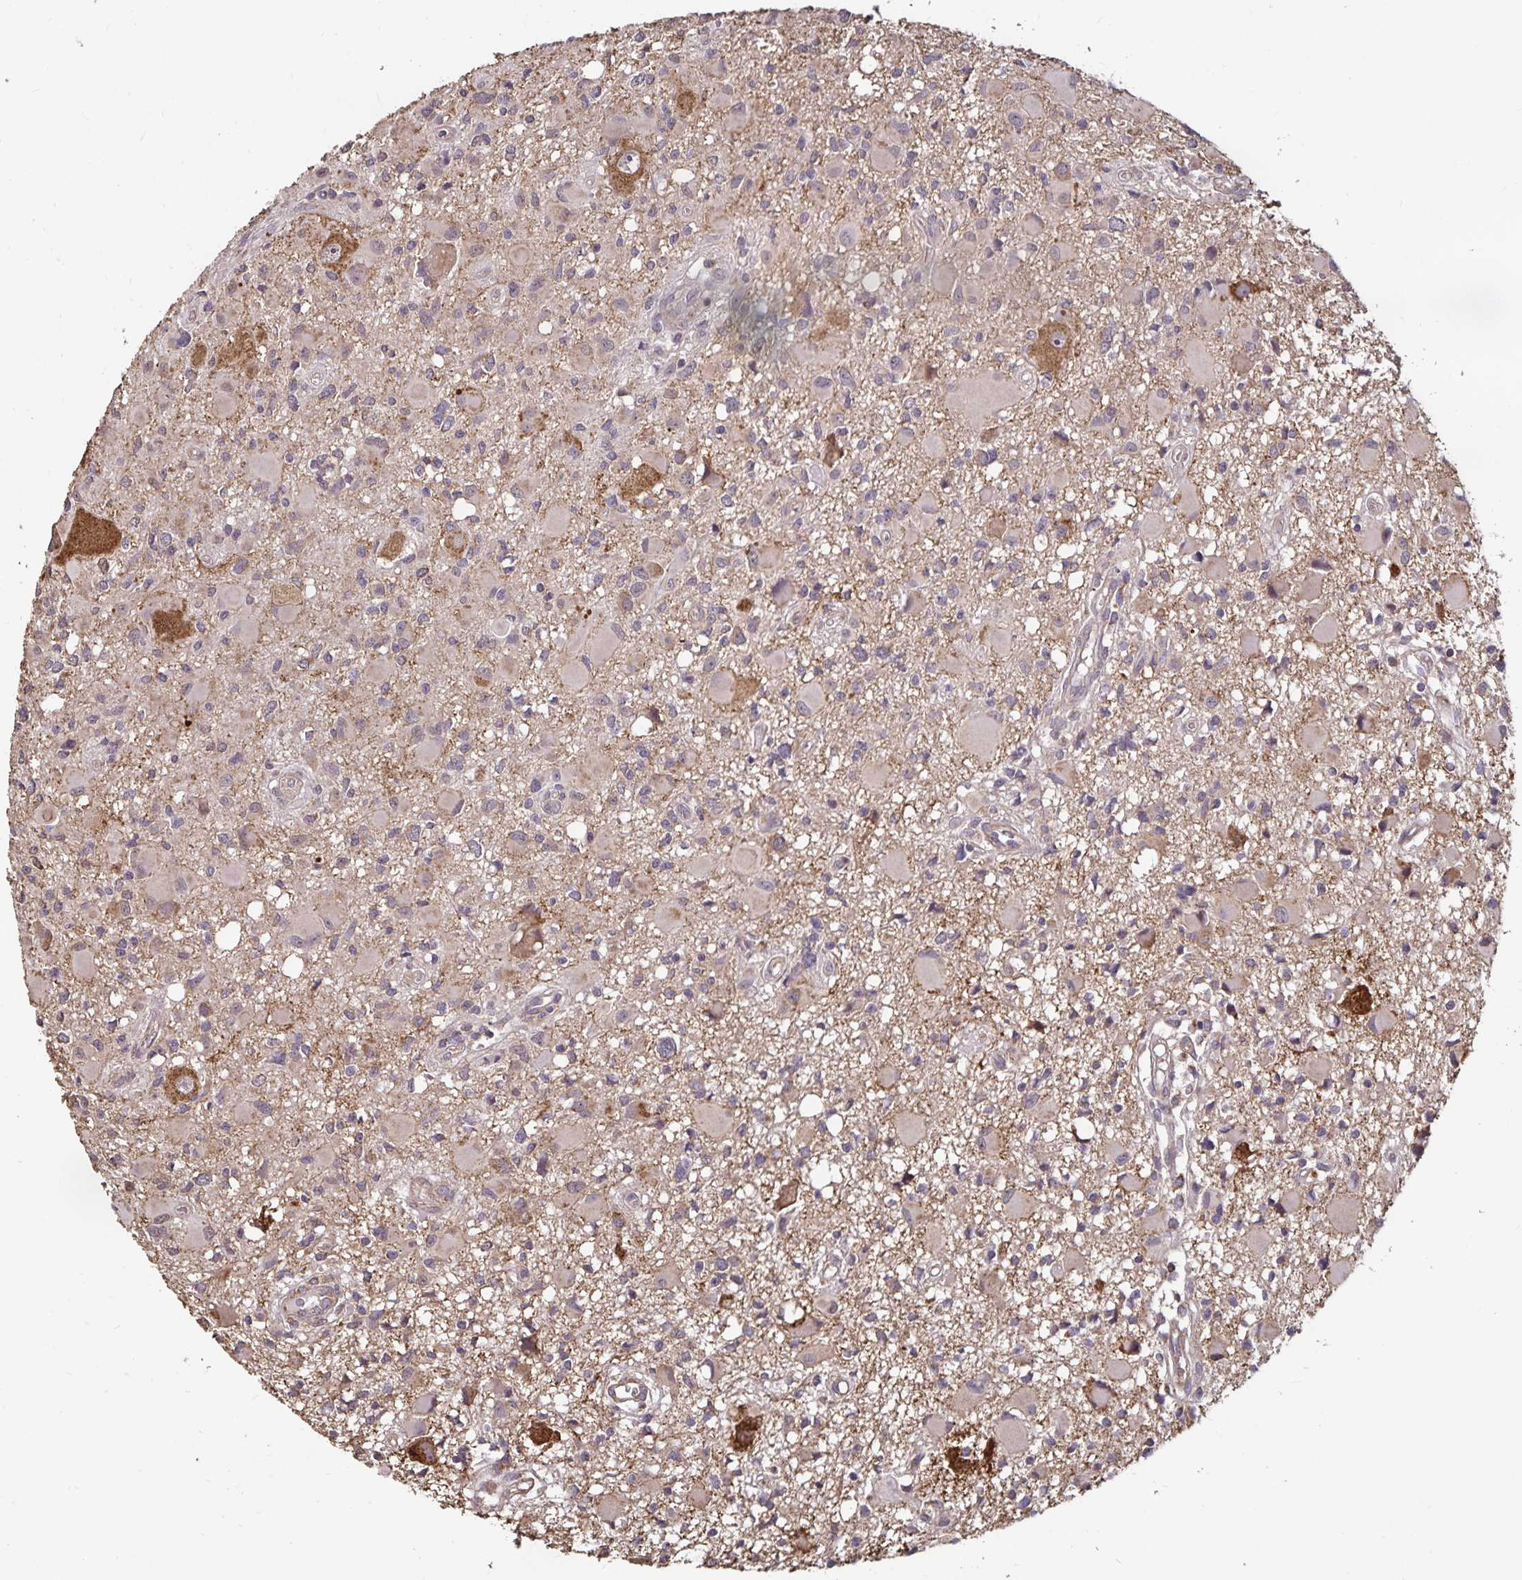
{"staining": {"intensity": "weak", "quantity": "<25%", "location": "cytoplasmic/membranous"}, "tissue": "glioma", "cell_type": "Tumor cells", "image_type": "cancer", "snomed": [{"axis": "morphology", "description": "Glioma, malignant, High grade"}, {"axis": "topography", "description": "Brain"}], "caption": "This is a micrograph of IHC staining of malignant glioma (high-grade), which shows no staining in tumor cells.", "gene": "EMC10", "patient": {"sex": "male", "age": 54}}